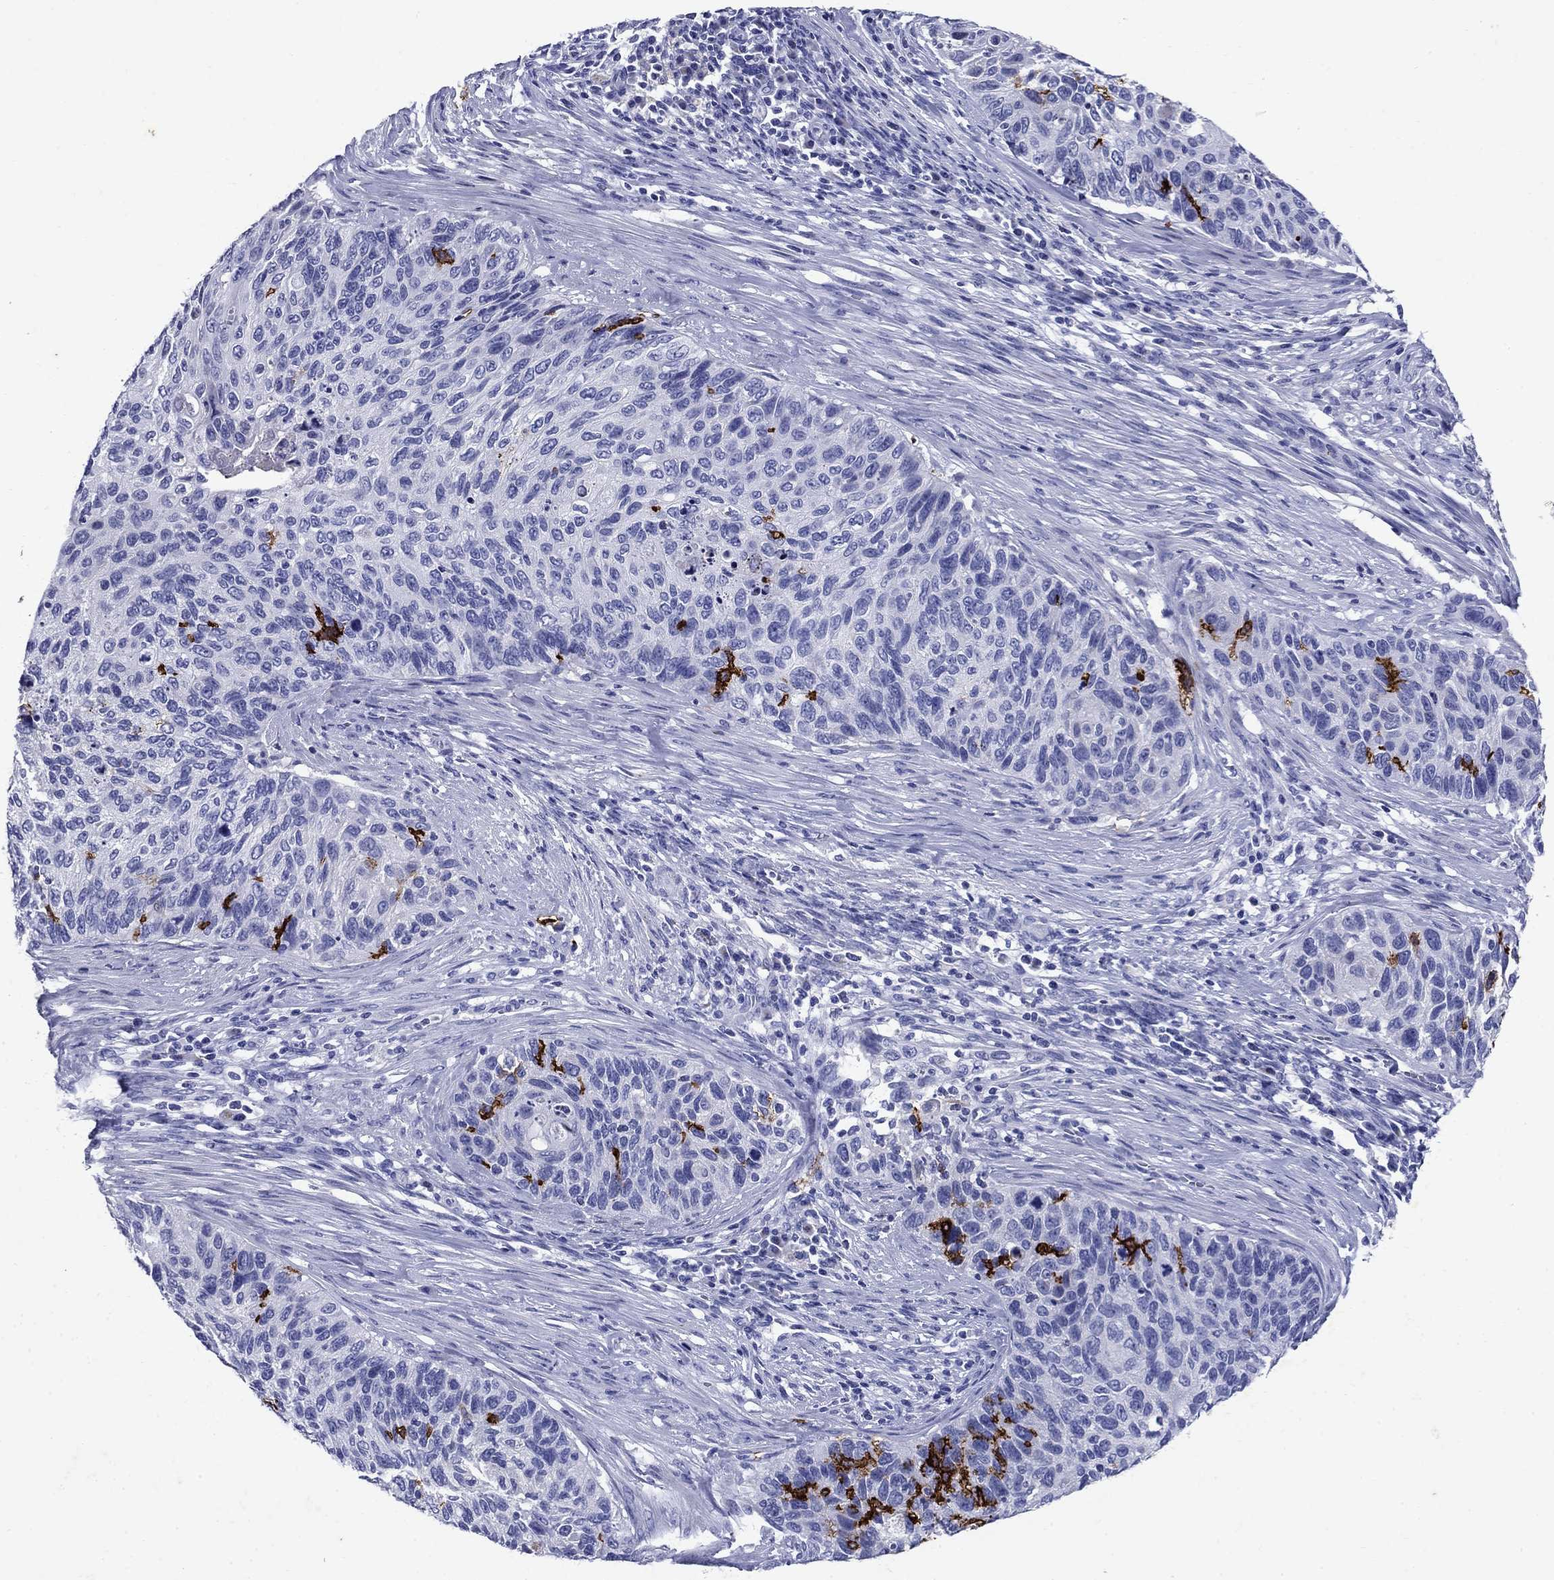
{"staining": {"intensity": "negative", "quantity": "none", "location": "none"}, "tissue": "cervical cancer", "cell_type": "Tumor cells", "image_type": "cancer", "snomed": [{"axis": "morphology", "description": "Squamous cell carcinoma, NOS"}, {"axis": "topography", "description": "Cervix"}], "caption": "Photomicrograph shows no protein staining in tumor cells of squamous cell carcinoma (cervical) tissue.", "gene": "CD1A", "patient": {"sex": "female", "age": 70}}